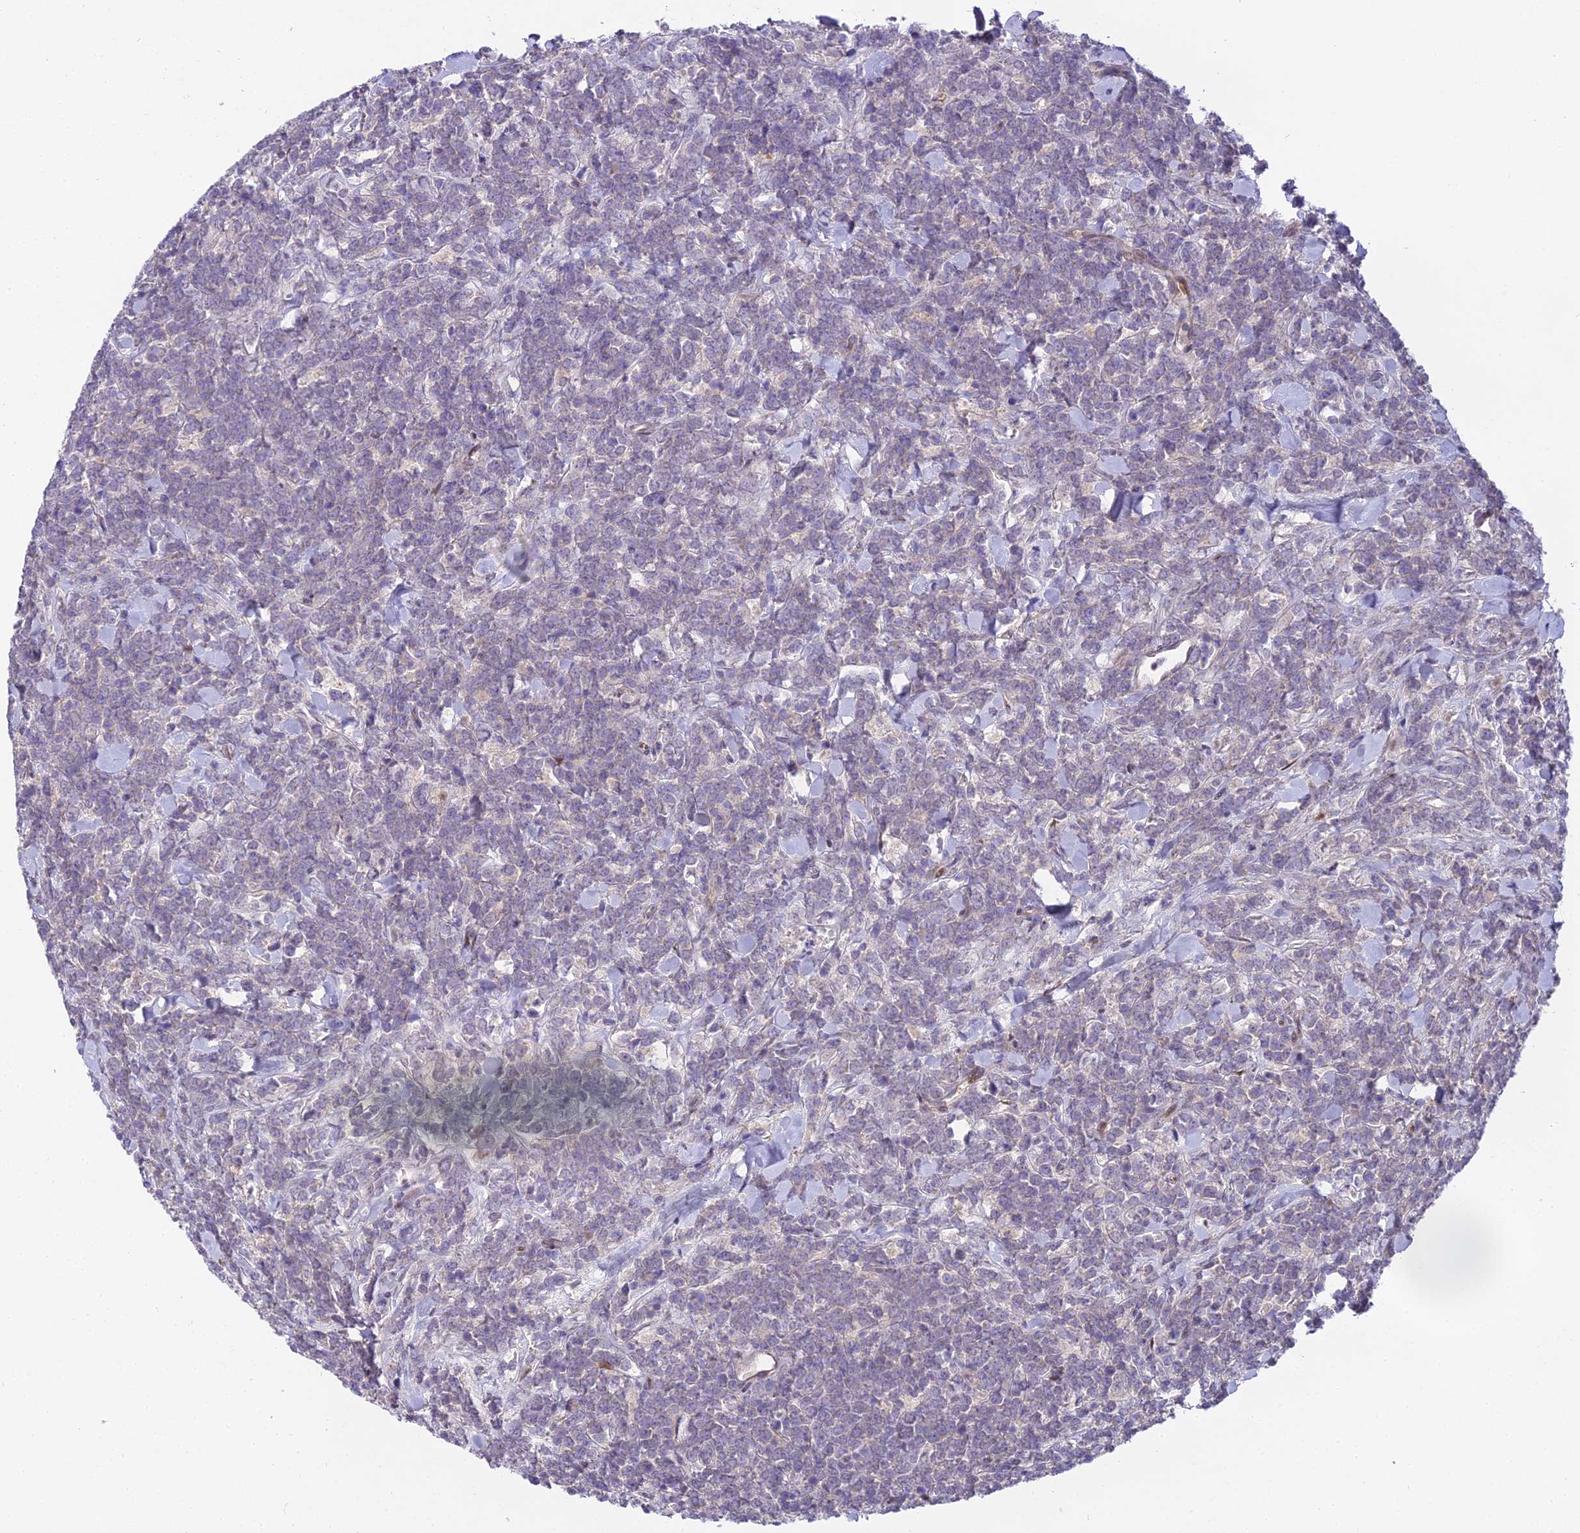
{"staining": {"intensity": "negative", "quantity": "none", "location": "none"}, "tissue": "lymphoma", "cell_type": "Tumor cells", "image_type": "cancer", "snomed": [{"axis": "morphology", "description": "Malignant lymphoma, non-Hodgkin's type, High grade"}, {"axis": "topography", "description": "Small intestine"}], "caption": "Immunohistochemistry of human malignant lymphoma, non-Hodgkin's type (high-grade) demonstrates no staining in tumor cells.", "gene": "ZNF707", "patient": {"sex": "male", "age": 8}}